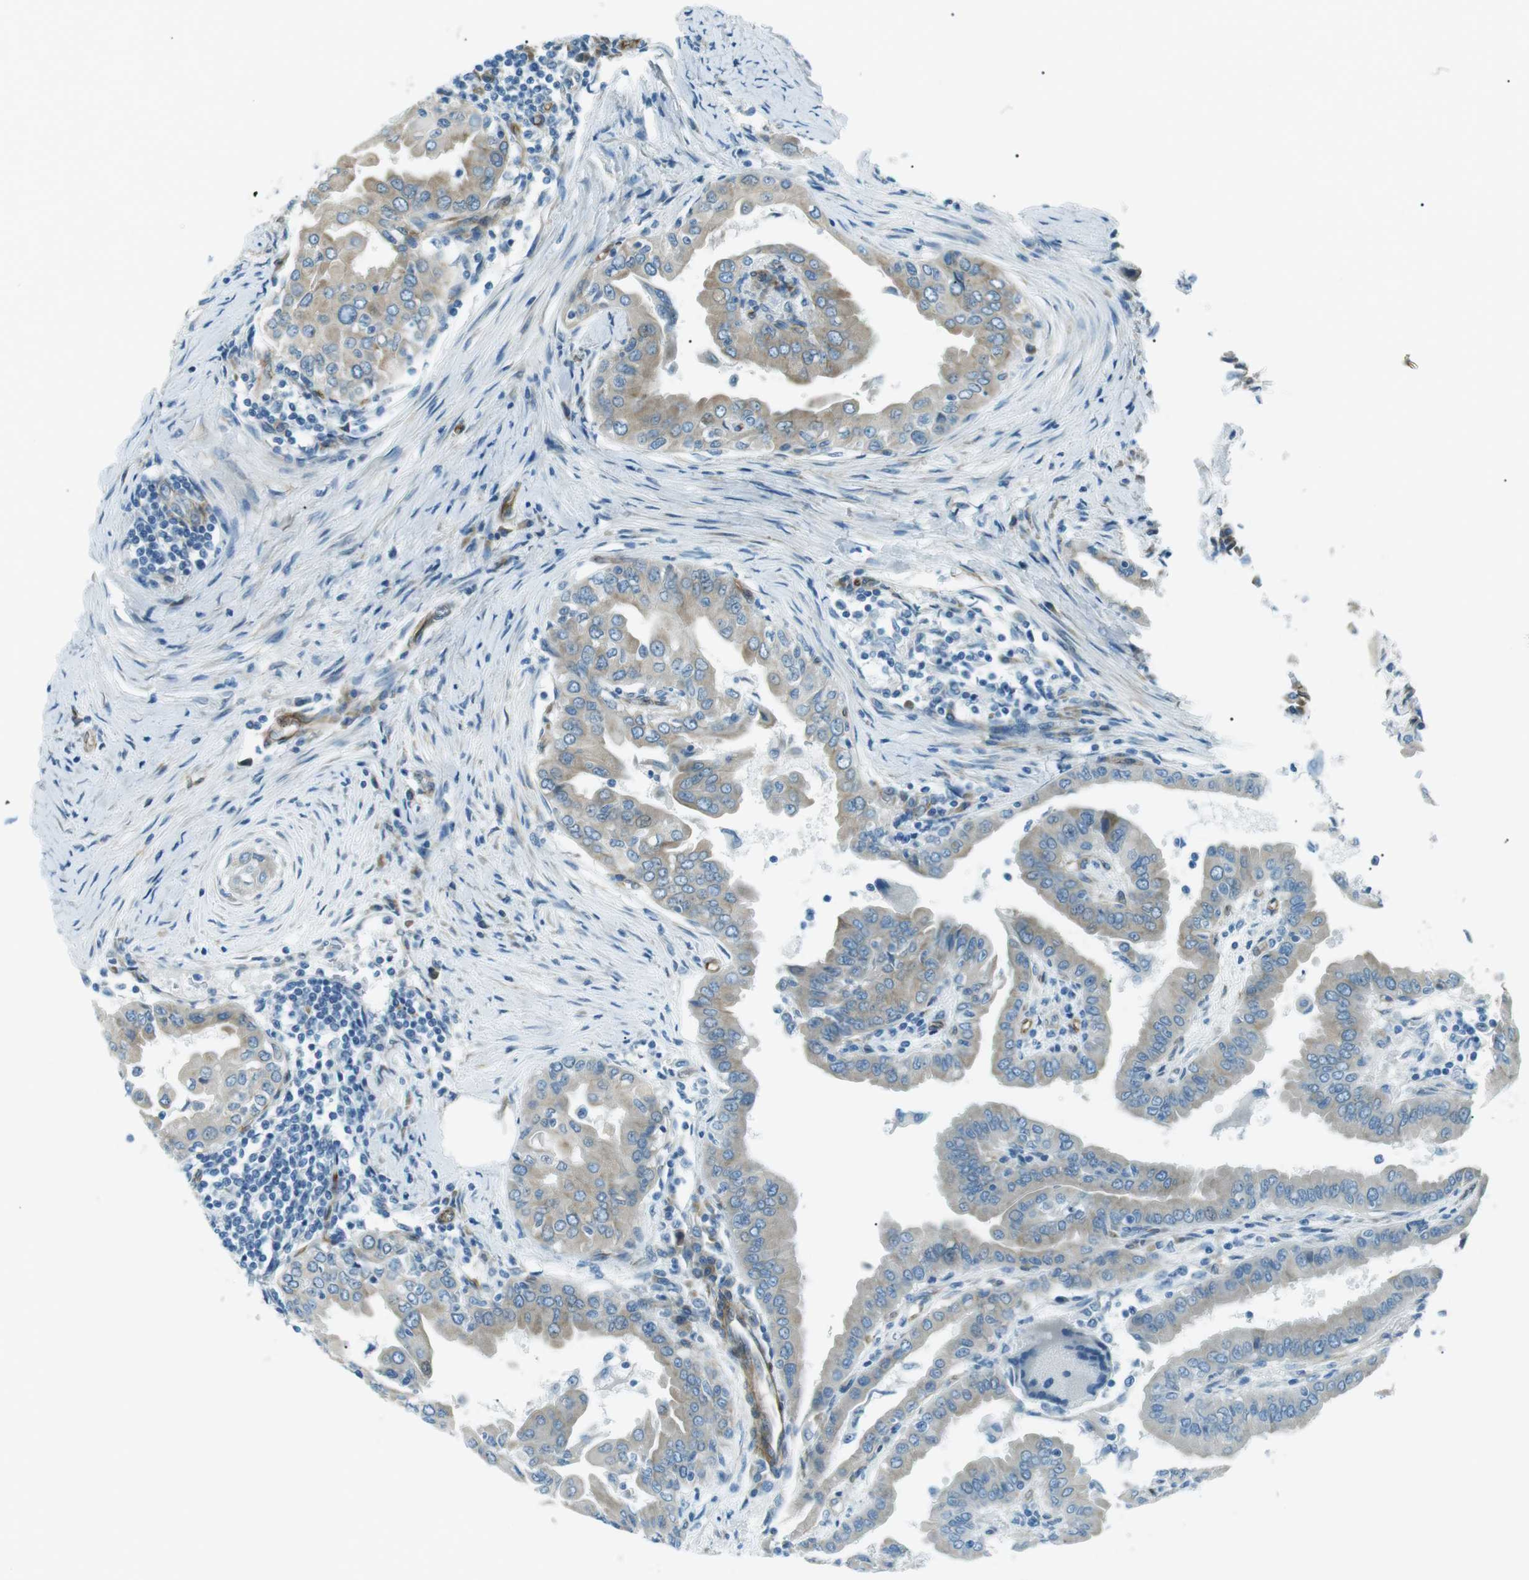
{"staining": {"intensity": "moderate", "quantity": "25%-75%", "location": "cytoplasmic/membranous"}, "tissue": "thyroid cancer", "cell_type": "Tumor cells", "image_type": "cancer", "snomed": [{"axis": "morphology", "description": "Papillary adenocarcinoma, NOS"}, {"axis": "topography", "description": "Thyroid gland"}], "caption": "Human thyroid cancer stained for a protein (brown) demonstrates moderate cytoplasmic/membranous positive positivity in about 25%-75% of tumor cells.", "gene": "ODR4", "patient": {"sex": "male", "age": 33}}